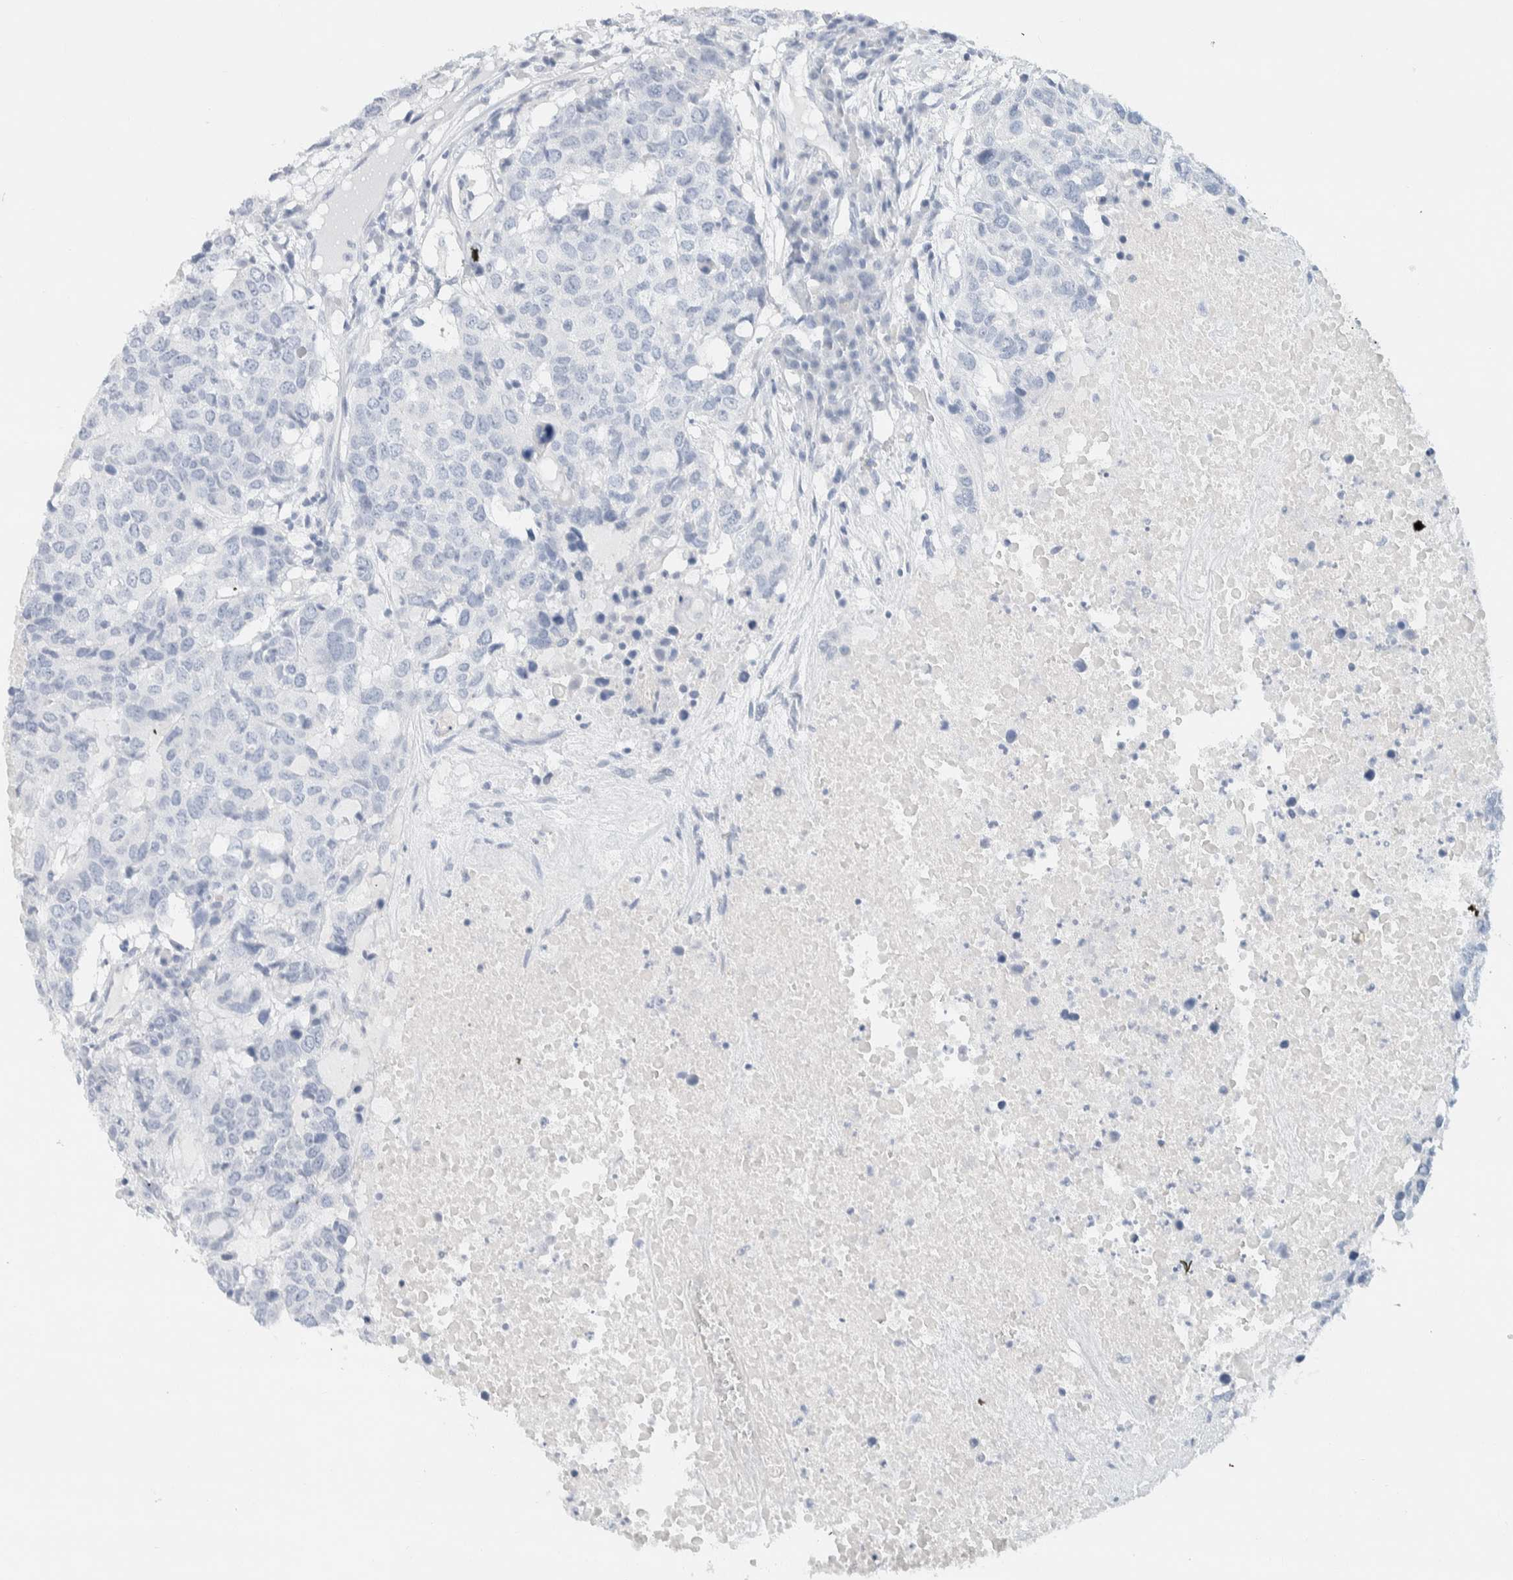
{"staining": {"intensity": "negative", "quantity": "none", "location": "none"}, "tissue": "head and neck cancer", "cell_type": "Tumor cells", "image_type": "cancer", "snomed": [{"axis": "morphology", "description": "Squamous cell carcinoma, NOS"}, {"axis": "topography", "description": "Head-Neck"}], "caption": "This is an immunohistochemistry (IHC) histopathology image of squamous cell carcinoma (head and neck). There is no staining in tumor cells.", "gene": "ALOX12B", "patient": {"sex": "male", "age": 66}}